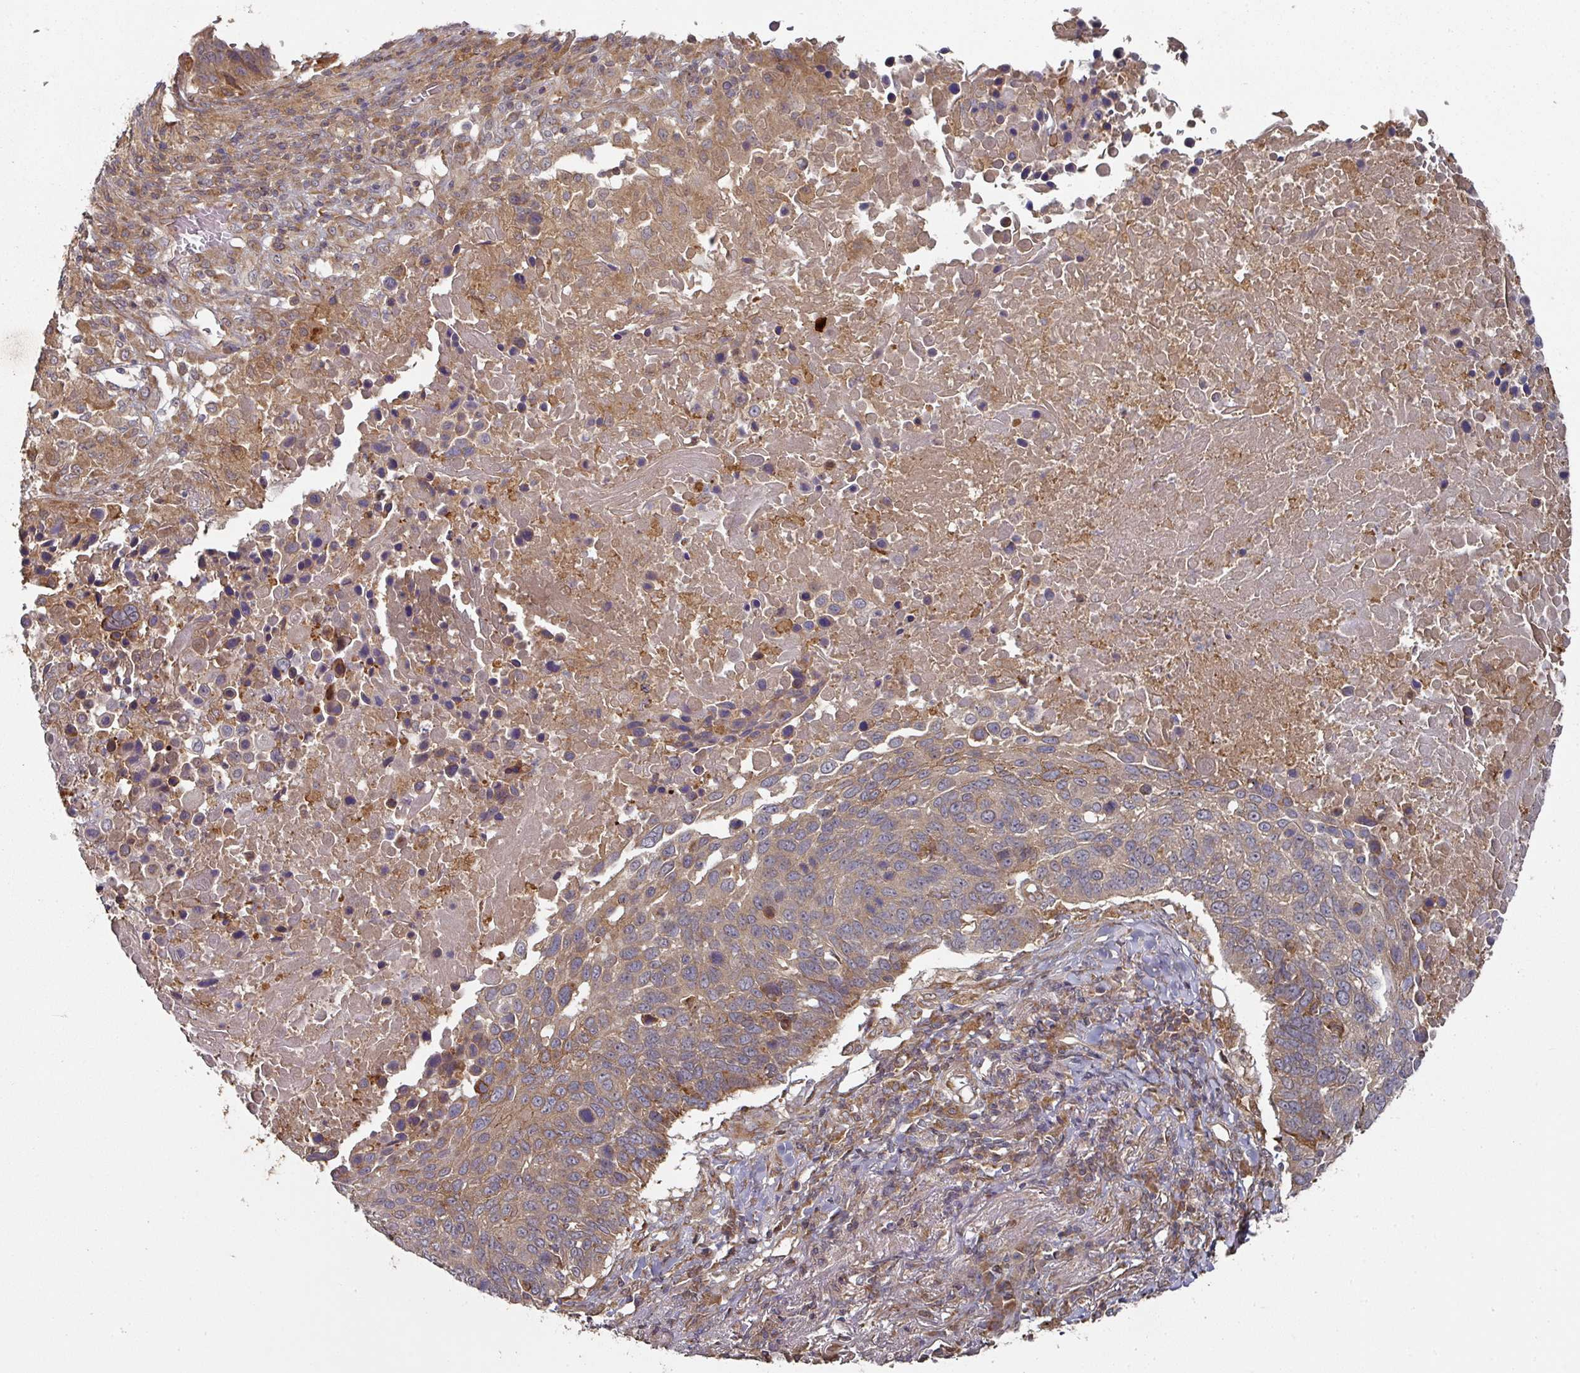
{"staining": {"intensity": "moderate", "quantity": ">75%", "location": "cytoplasmic/membranous"}, "tissue": "lung cancer", "cell_type": "Tumor cells", "image_type": "cancer", "snomed": [{"axis": "morphology", "description": "Normal tissue, NOS"}, {"axis": "morphology", "description": "Squamous cell carcinoma, NOS"}, {"axis": "topography", "description": "Lymph node"}, {"axis": "topography", "description": "Lung"}], "caption": "IHC of human squamous cell carcinoma (lung) reveals medium levels of moderate cytoplasmic/membranous positivity in approximately >75% of tumor cells.", "gene": "CEP95", "patient": {"sex": "male", "age": 66}}